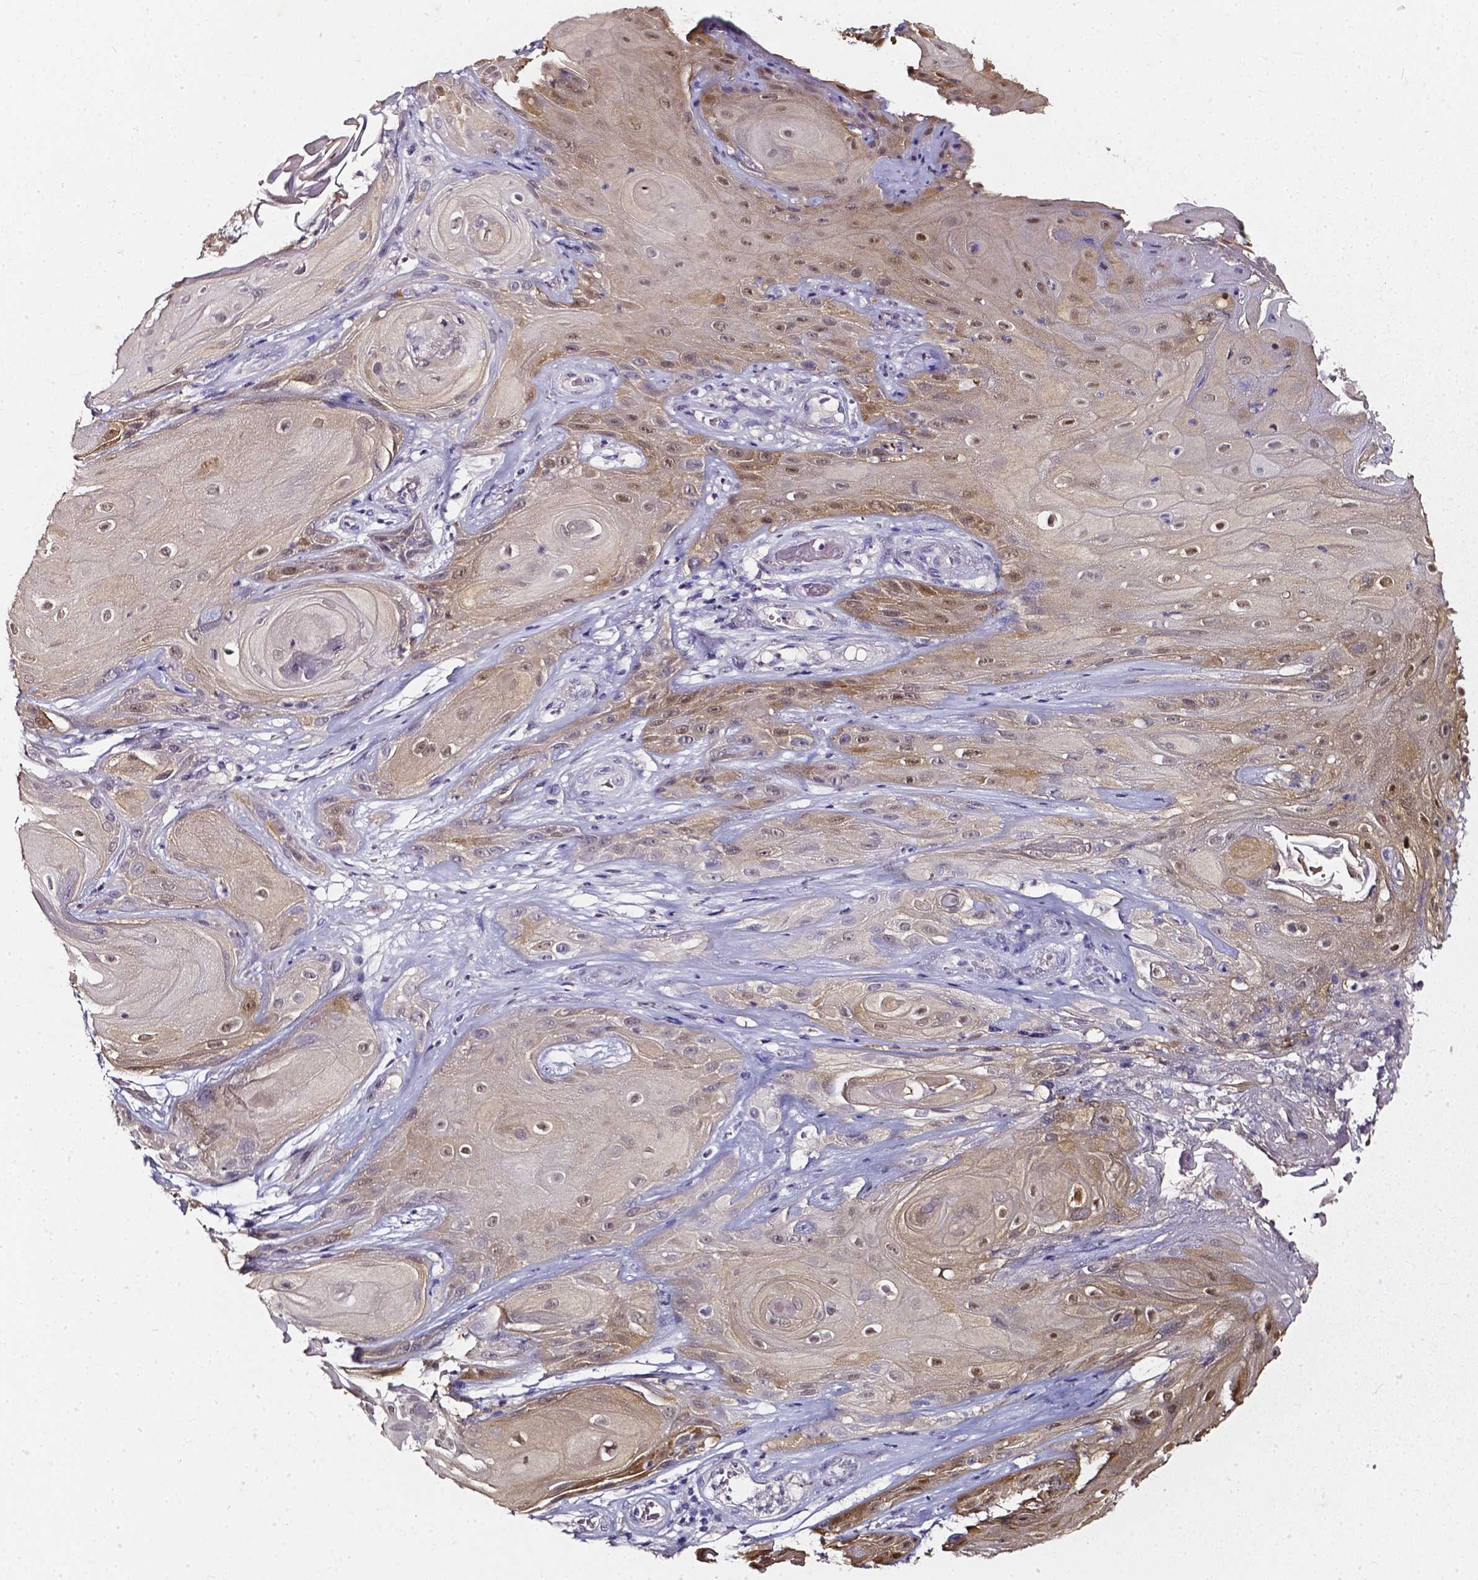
{"staining": {"intensity": "weak", "quantity": "25%-75%", "location": "cytoplasmic/membranous,nuclear"}, "tissue": "skin cancer", "cell_type": "Tumor cells", "image_type": "cancer", "snomed": [{"axis": "morphology", "description": "Squamous cell carcinoma, NOS"}, {"axis": "topography", "description": "Skin"}], "caption": "This histopathology image reveals immunohistochemistry staining of human skin cancer (squamous cell carcinoma), with low weak cytoplasmic/membranous and nuclear expression in about 25%-75% of tumor cells.", "gene": "AKR1B10", "patient": {"sex": "male", "age": 62}}